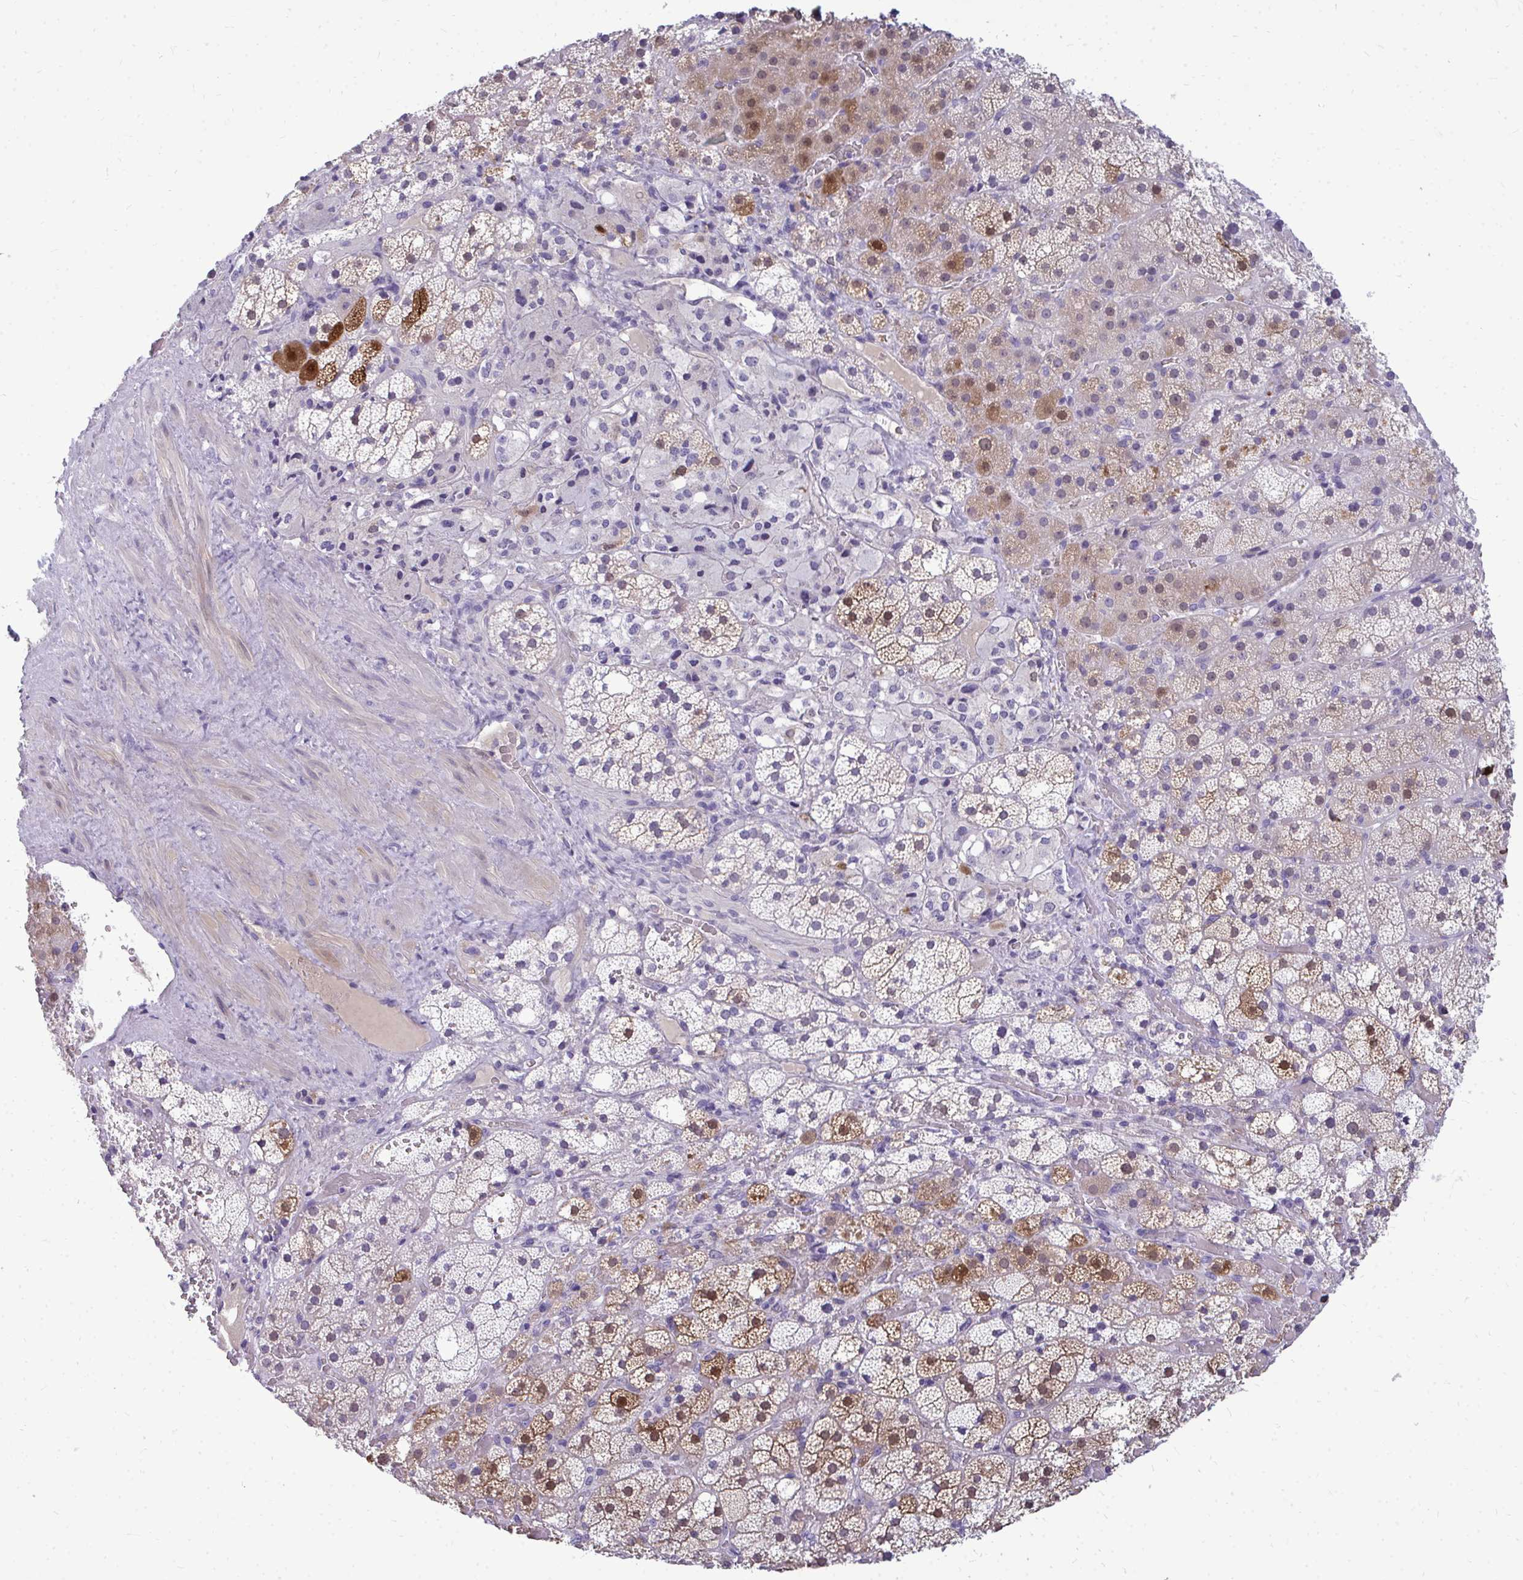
{"staining": {"intensity": "moderate", "quantity": "<25%", "location": "cytoplasmic/membranous,nuclear"}, "tissue": "adrenal gland", "cell_type": "Glandular cells", "image_type": "normal", "snomed": [{"axis": "morphology", "description": "Normal tissue, NOS"}, {"axis": "topography", "description": "Adrenal gland"}], "caption": "Protein expression analysis of unremarkable adrenal gland demonstrates moderate cytoplasmic/membranous,nuclear expression in approximately <25% of glandular cells. Nuclei are stained in blue.", "gene": "FABP3", "patient": {"sex": "male", "age": 53}}